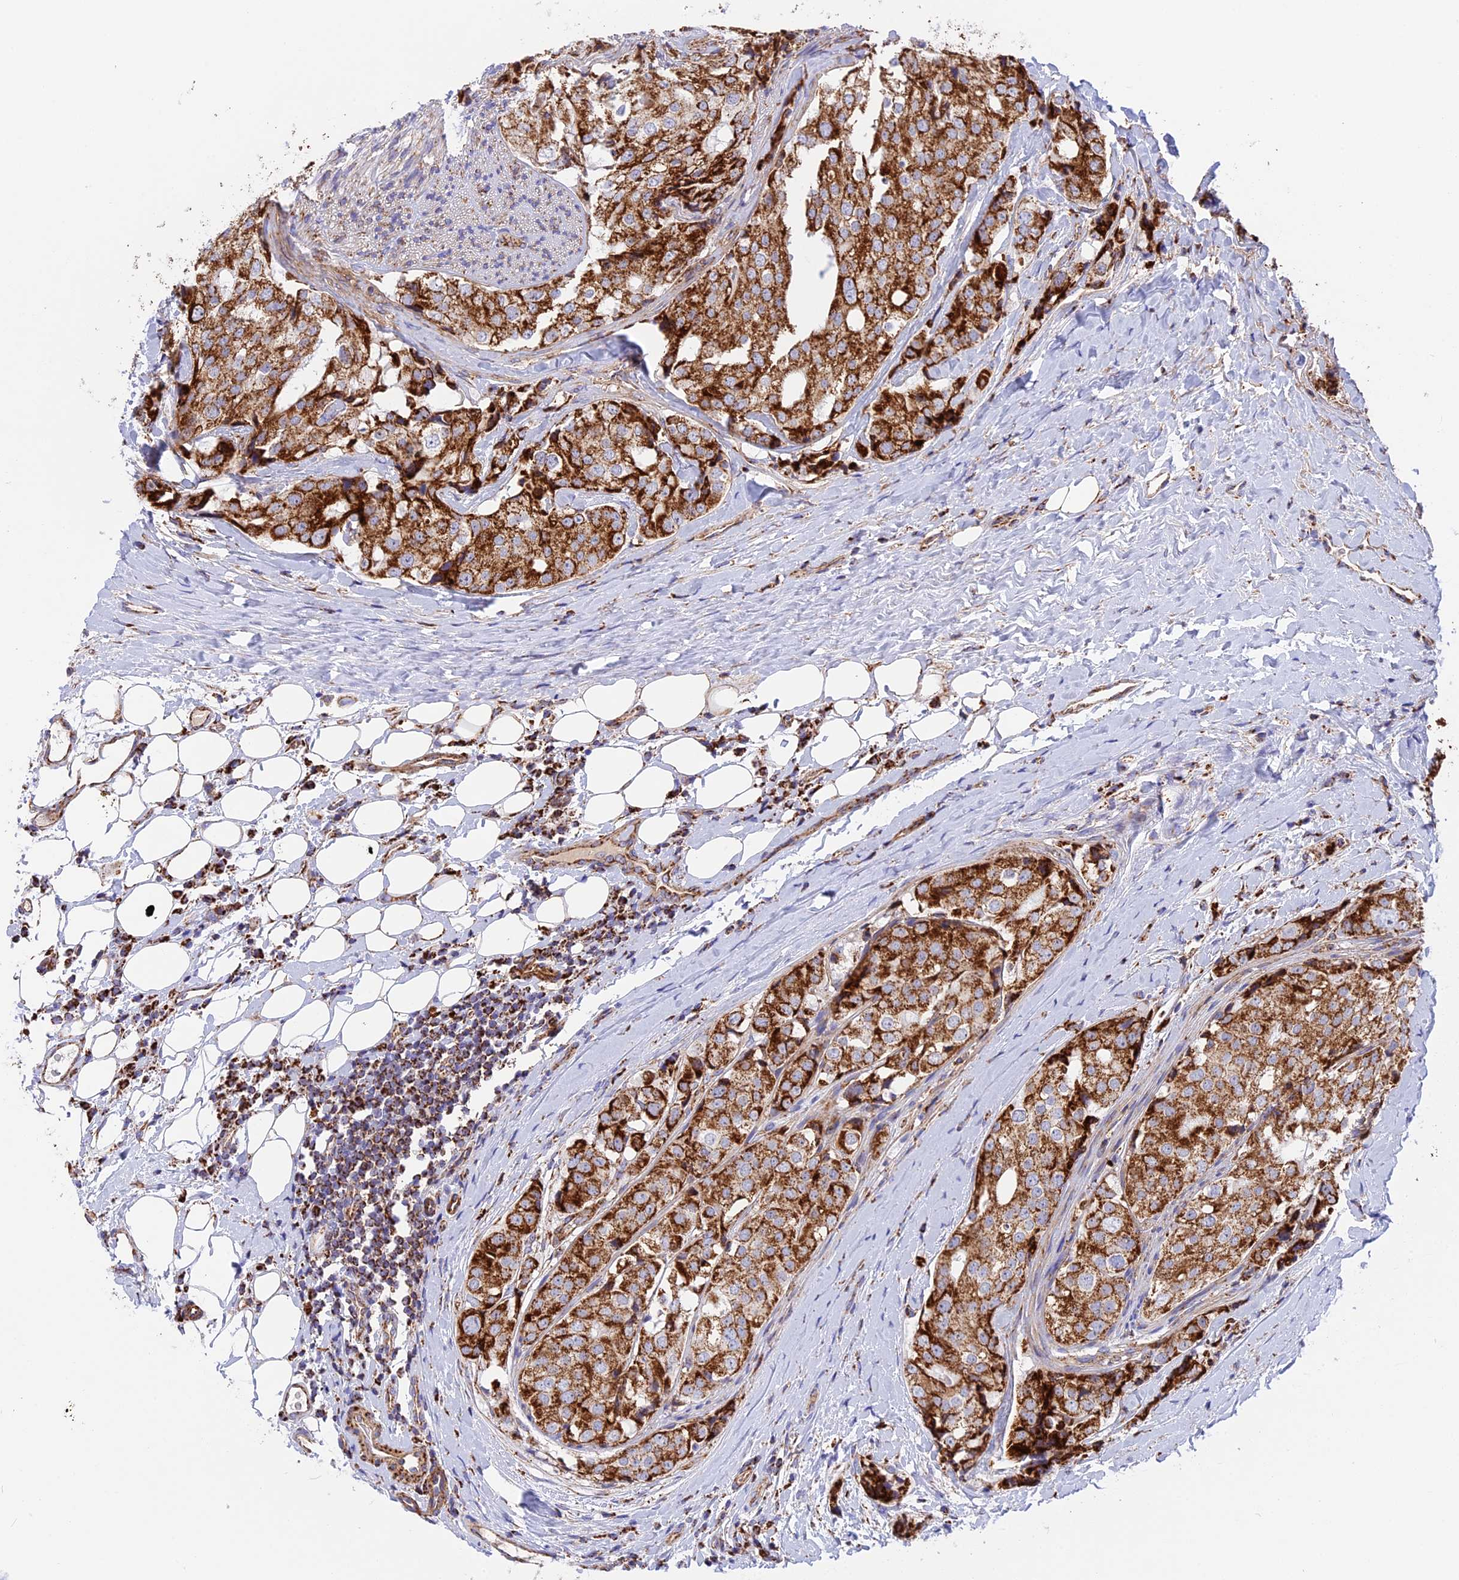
{"staining": {"intensity": "strong", "quantity": ">75%", "location": "cytoplasmic/membranous"}, "tissue": "prostate cancer", "cell_type": "Tumor cells", "image_type": "cancer", "snomed": [{"axis": "morphology", "description": "Adenocarcinoma, High grade"}, {"axis": "topography", "description": "Prostate"}], "caption": "Prostate high-grade adenocarcinoma stained with a brown dye demonstrates strong cytoplasmic/membranous positive positivity in about >75% of tumor cells.", "gene": "UQCRB", "patient": {"sex": "male", "age": 49}}